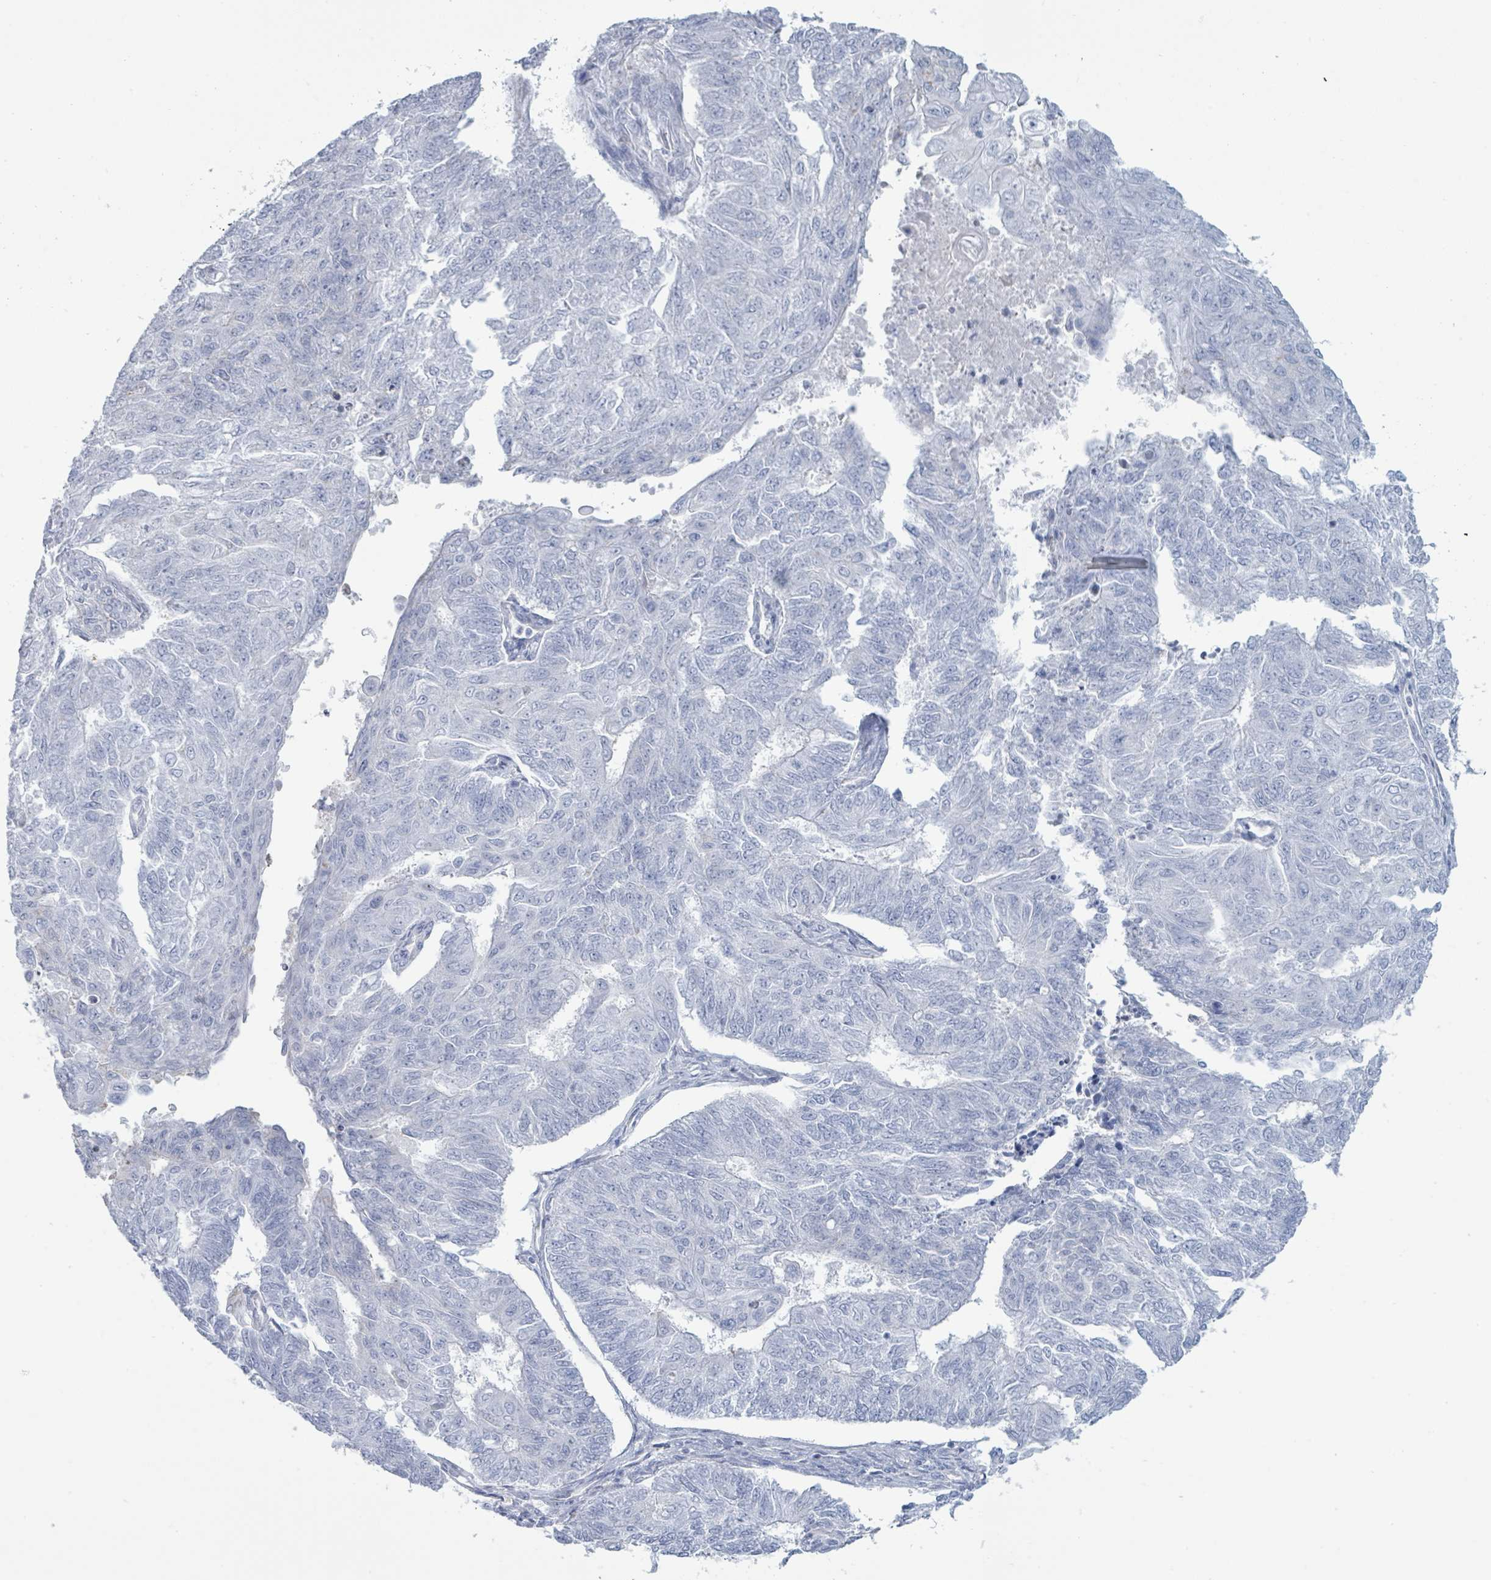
{"staining": {"intensity": "negative", "quantity": "none", "location": "none"}, "tissue": "endometrial cancer", "cell_type": "Tumor cells", "image_type": "cancer", "snomed": [{"axis": "morphology", "description": "Adenocarcinoma, NOS"}, {"axis": "topography", "description": "Endometrium"}], "caption": "Tumor cells are negative for protein expression in human endometrial cancer (adenocarcinoma). (Stains: DAB (3,3'-diaminobenzidine) IHC with hematoxylin counter stain, Microscopy: brightfield microscopy at high magnification).", "gene": "PGA3", "patient": {"sex": "female", "age": 32}}